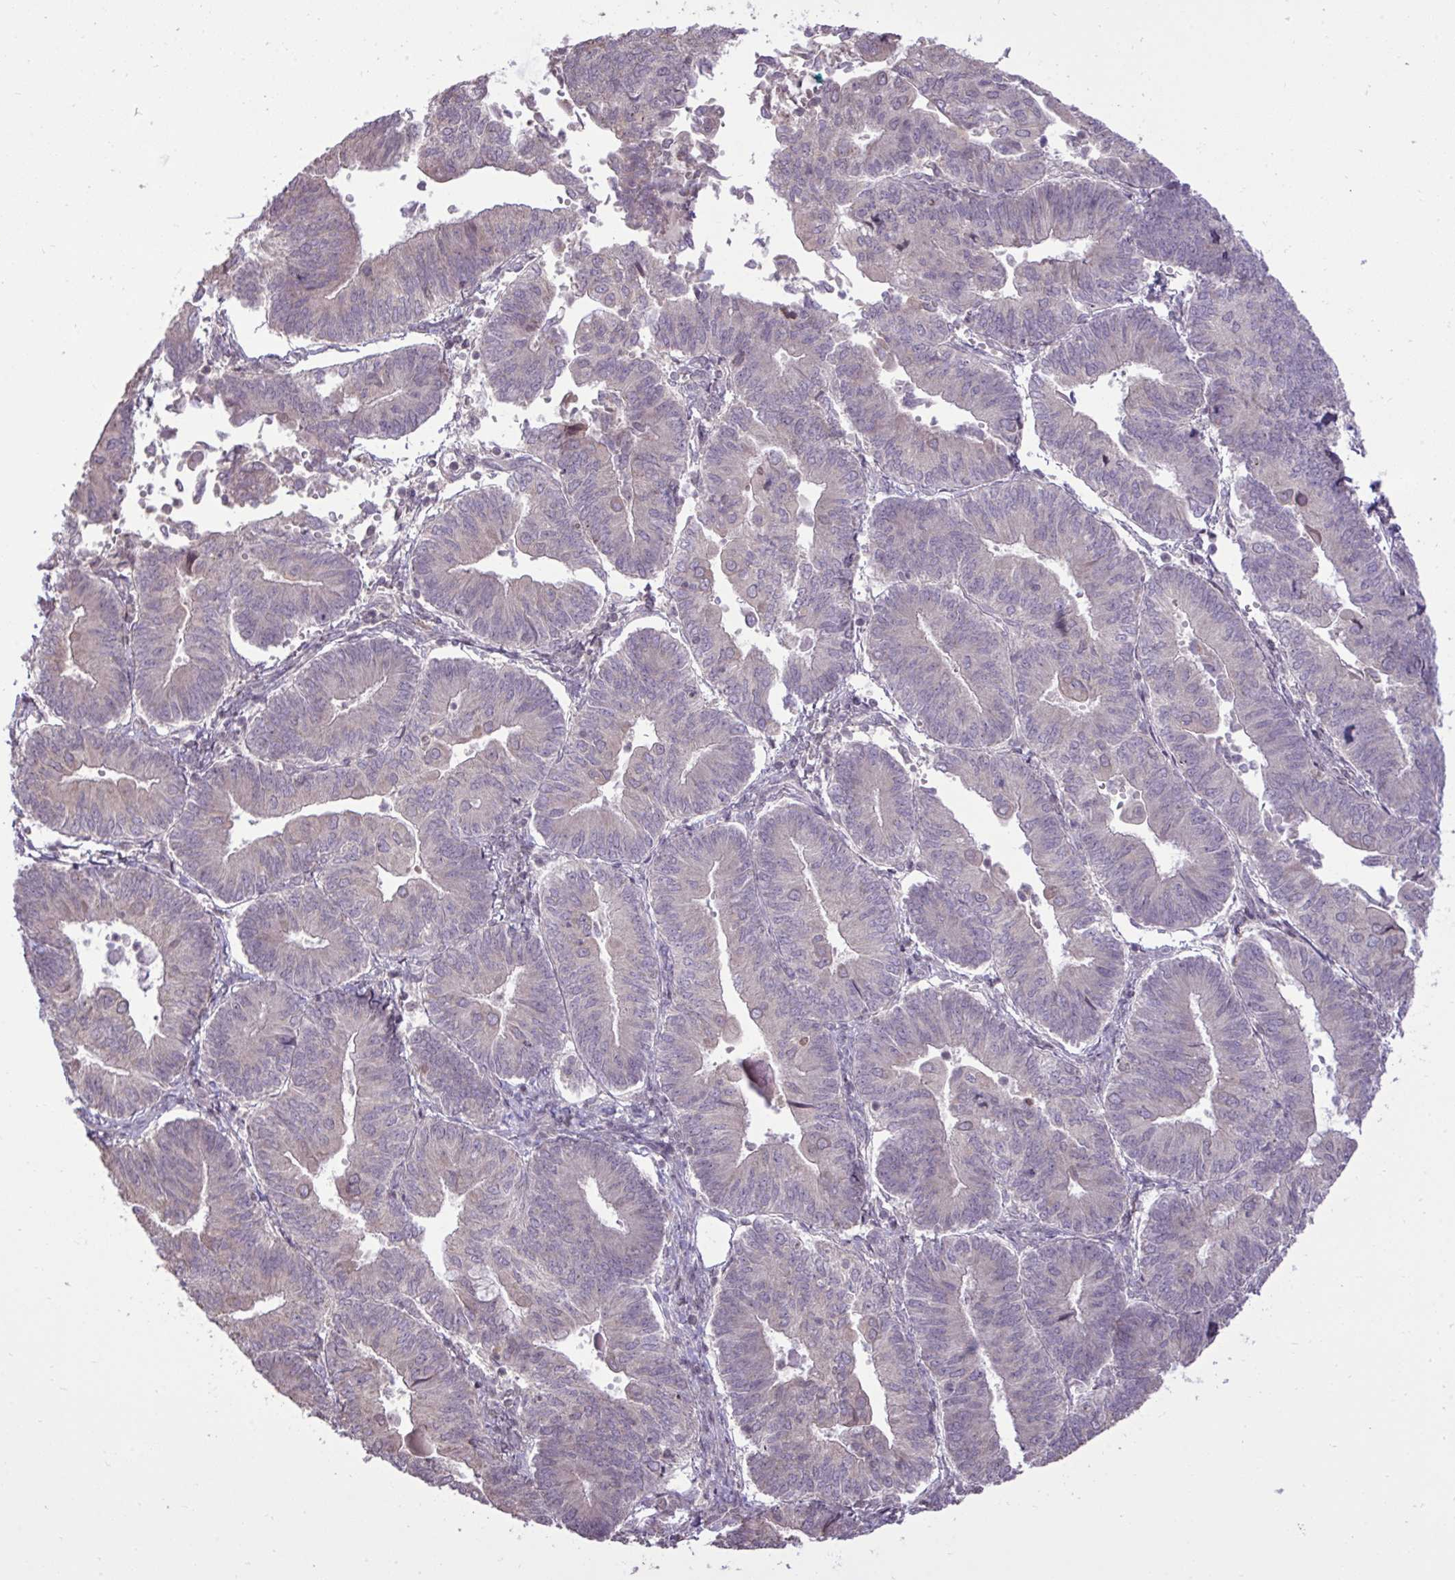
{"staining": {"intensity": "negative", "quantity": "none", "location": "none"}, "tissue": "endometrial cancer", "cell_type": "Tumor cells", "image_type": "cancer", "snomed": [{"axis": "morphology", "description": "Adenocarcinoma, NOS"}, {"axis": "topography", "description": "Endometrium"}], "caption": "Tumor cells are negative for brown protein staining in endometrial cancer (adenocarcinoma).", "gene": "CYP20A1", "patient": {"sex": "female", "age": 65}}